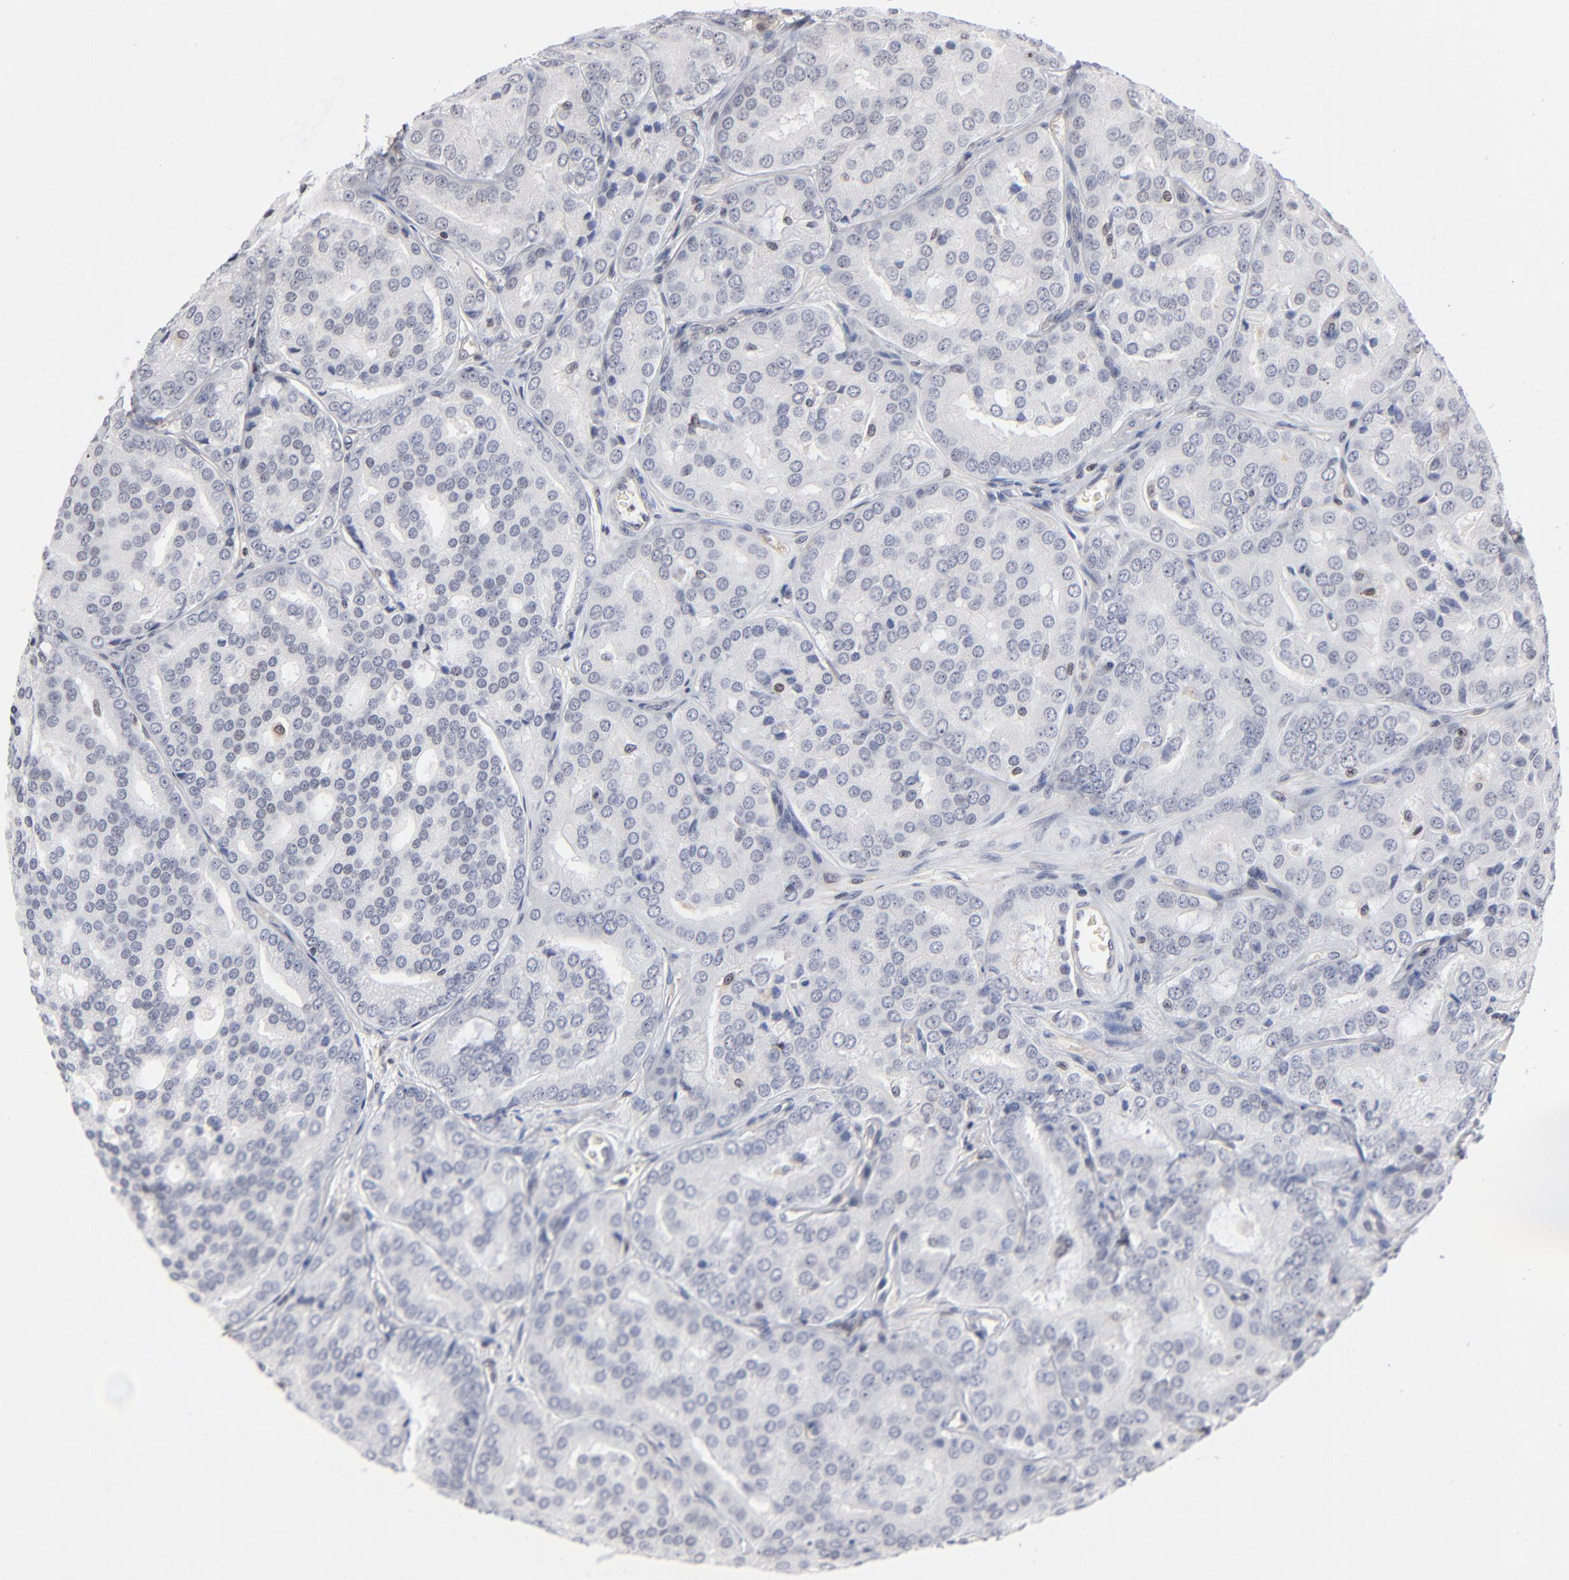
{"staining": {"intensity": "negative", "quantity": "none", "location": "none"}, "tissue": "prostate cancer", "cell_type": "Tumor cells", "image_type": "cancer", "snomed": [{"axis": "morphology", "description": "Adenocarcinoma, High grade"}, {"axis": "topography", "description": "Prostate"}], "caption": "There is no significant staining in tumor cells of prostate cancer.", "gene": "MAX", "patient": {"sex": "male", "age": 64}}